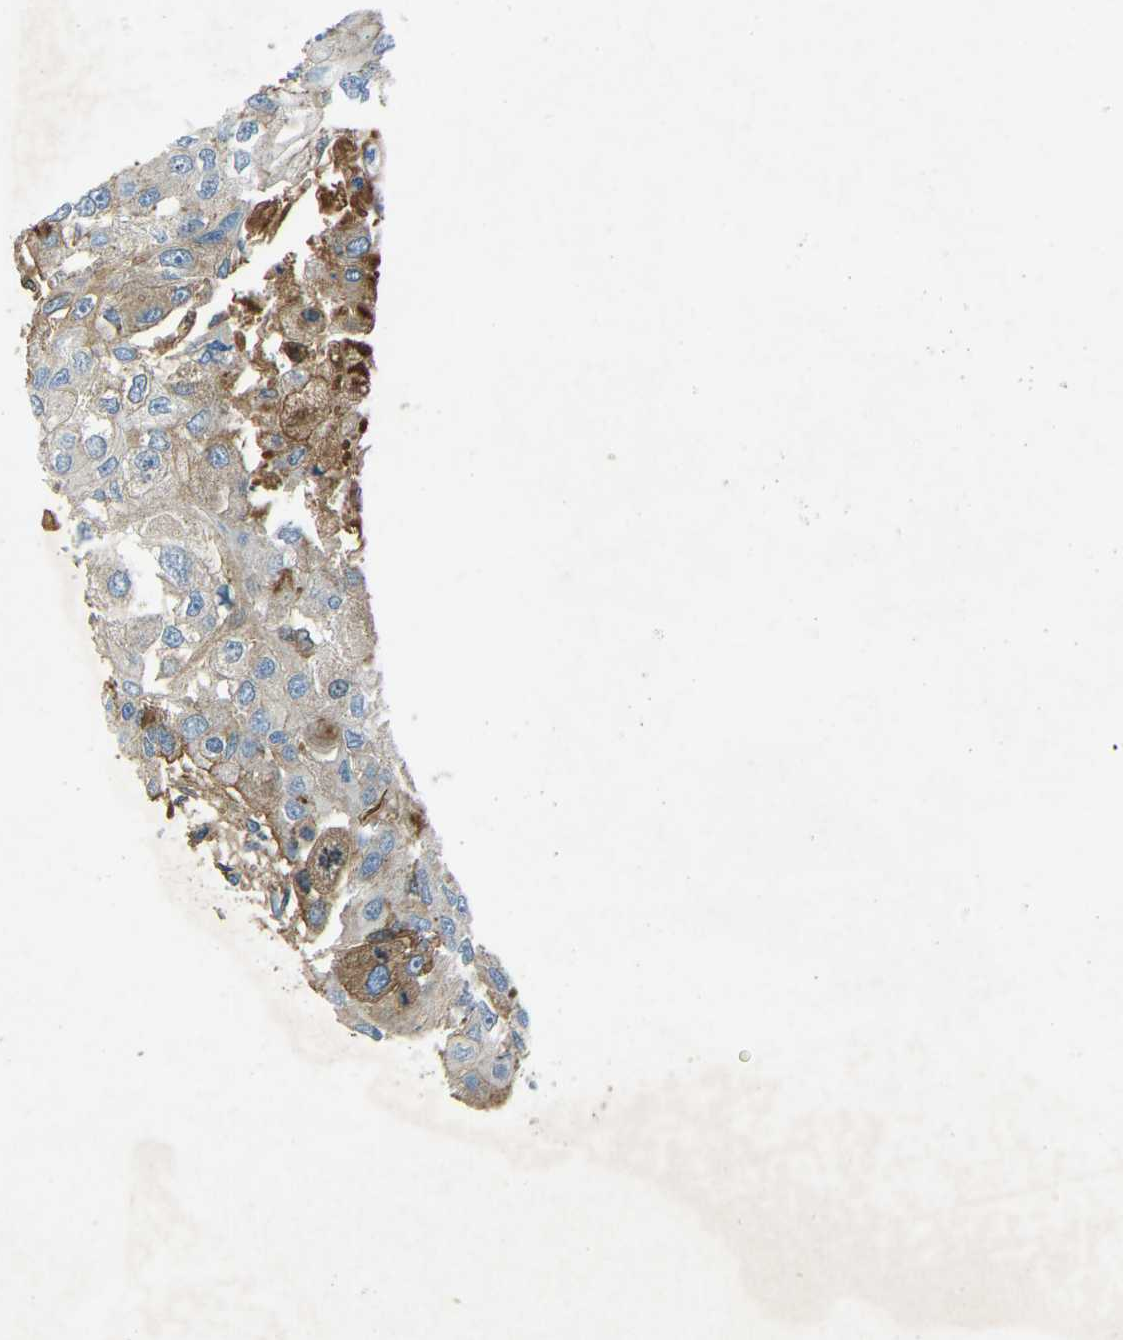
{"staining": {"intensity": "moderate", "quantity": "<25%", "location": "cytoplasmic/membranous"}, "tissue": "head and neck cancer", "cell_type": "Tumor cells", "image_type": "cancer", "snomed": [{"axis": "morphology", "description": "Normal tissue, NOS"}, {"axis": "morphology", "description": "Squamous cell carcinoma, NOS"}, {"axis": "topography", "description": "Skeletal muscle"}, {"axis": "topography", "description": "Head-Neck"}], "caption": "Squamous cell carcinoma (head and neck) stained with a protein marker shows moderate staining in tumor cells.", "gene": "THBS4", "patient": {"sex": "male", "age": 51}}